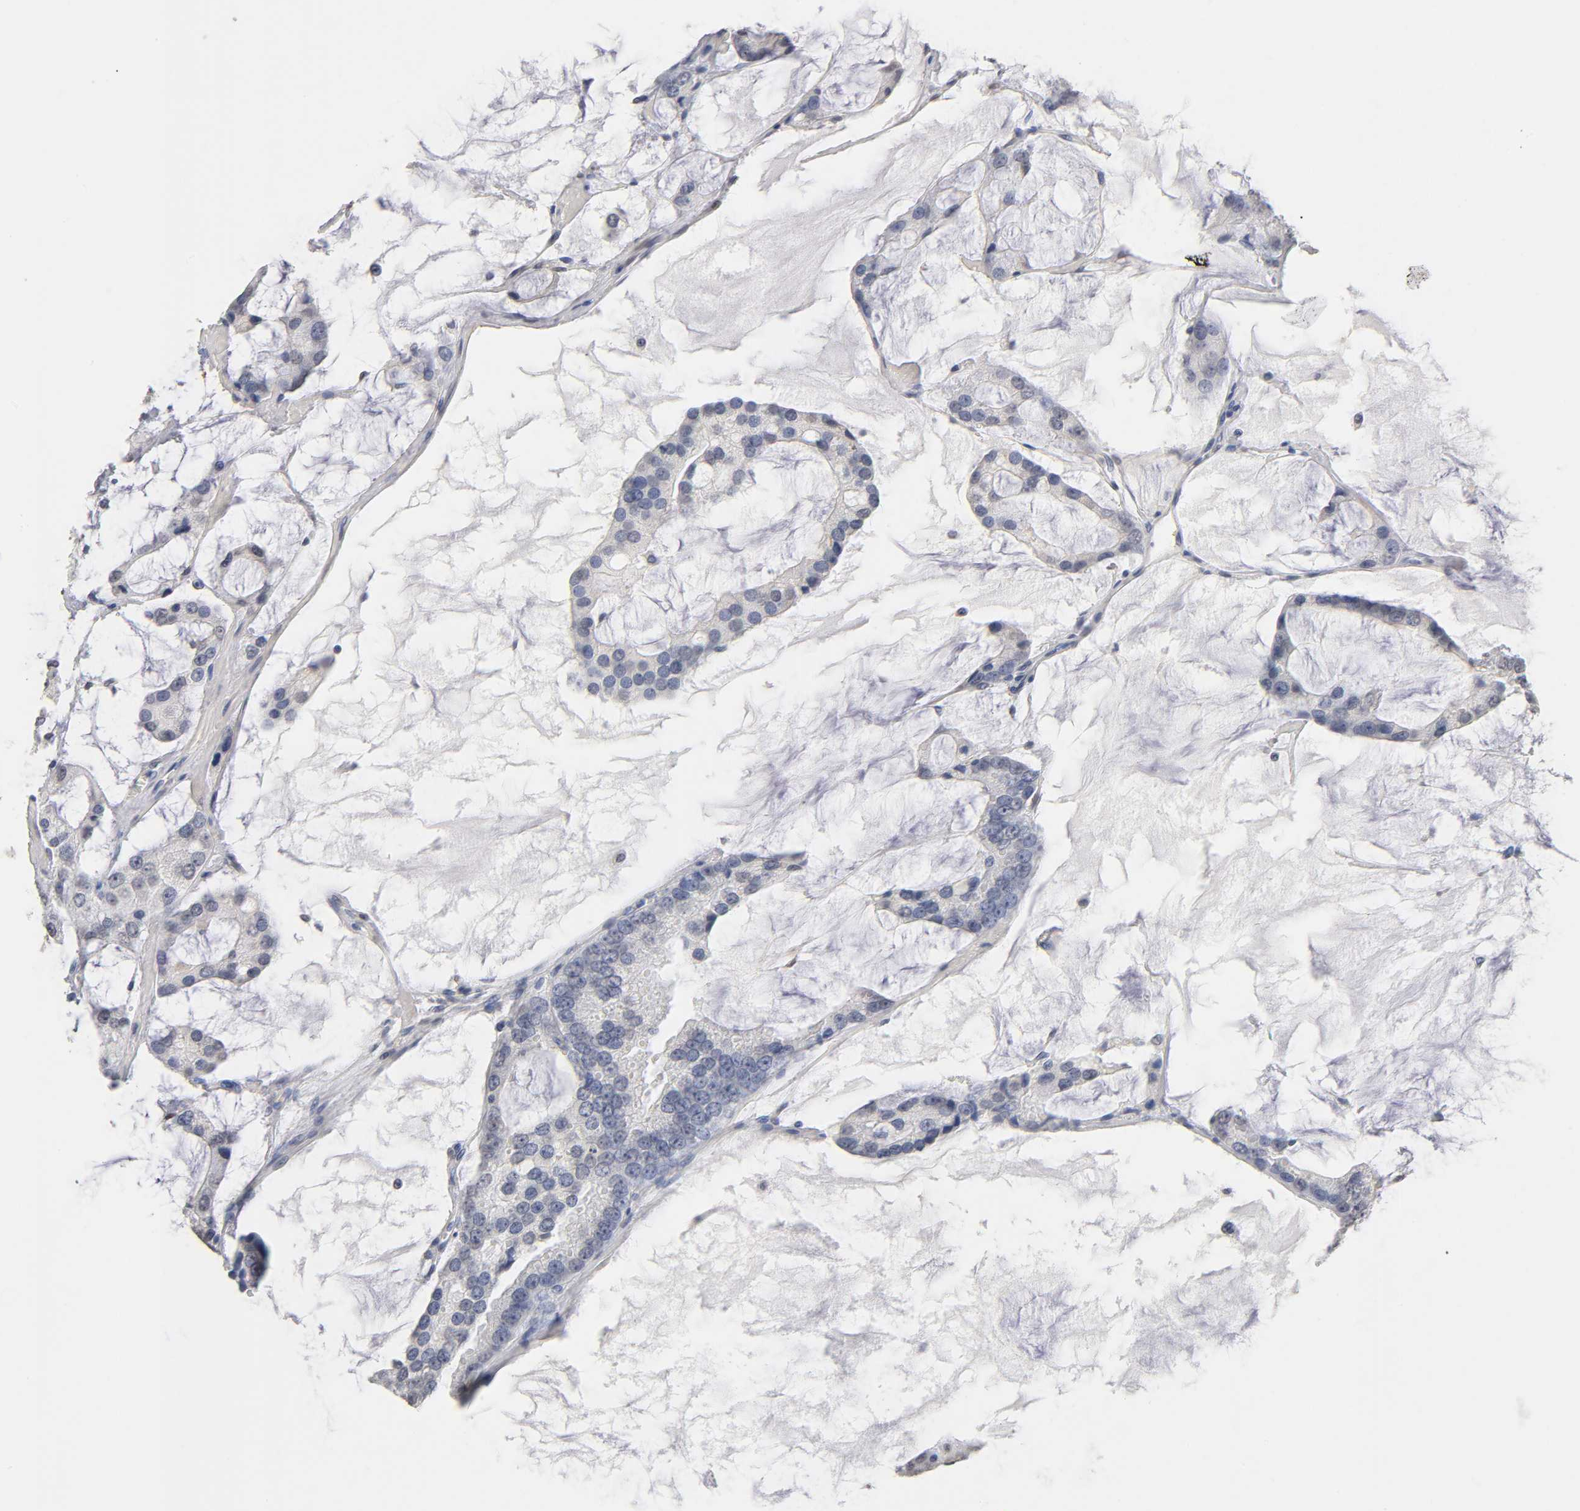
{"staining": {"intensity": "negative", "quantity": "none", "location": "none"}, "tissue": "prostate cancer", "cell_type": "Tumor cells", "image_type": "cancer", "snomed": [{"axis": "morphology", "description": "Adenocarcinoma, High grade"}, {"axis": "topography", "description": "Prostate"}], "caption": "A histopathology image of prostate cancer (adenocarcinoma (high-grade)) stained for a protein exhibits no brown staining in tumor cells.", "gene": "CRABP2", "patient": {"sex": "male", "age": 67}}